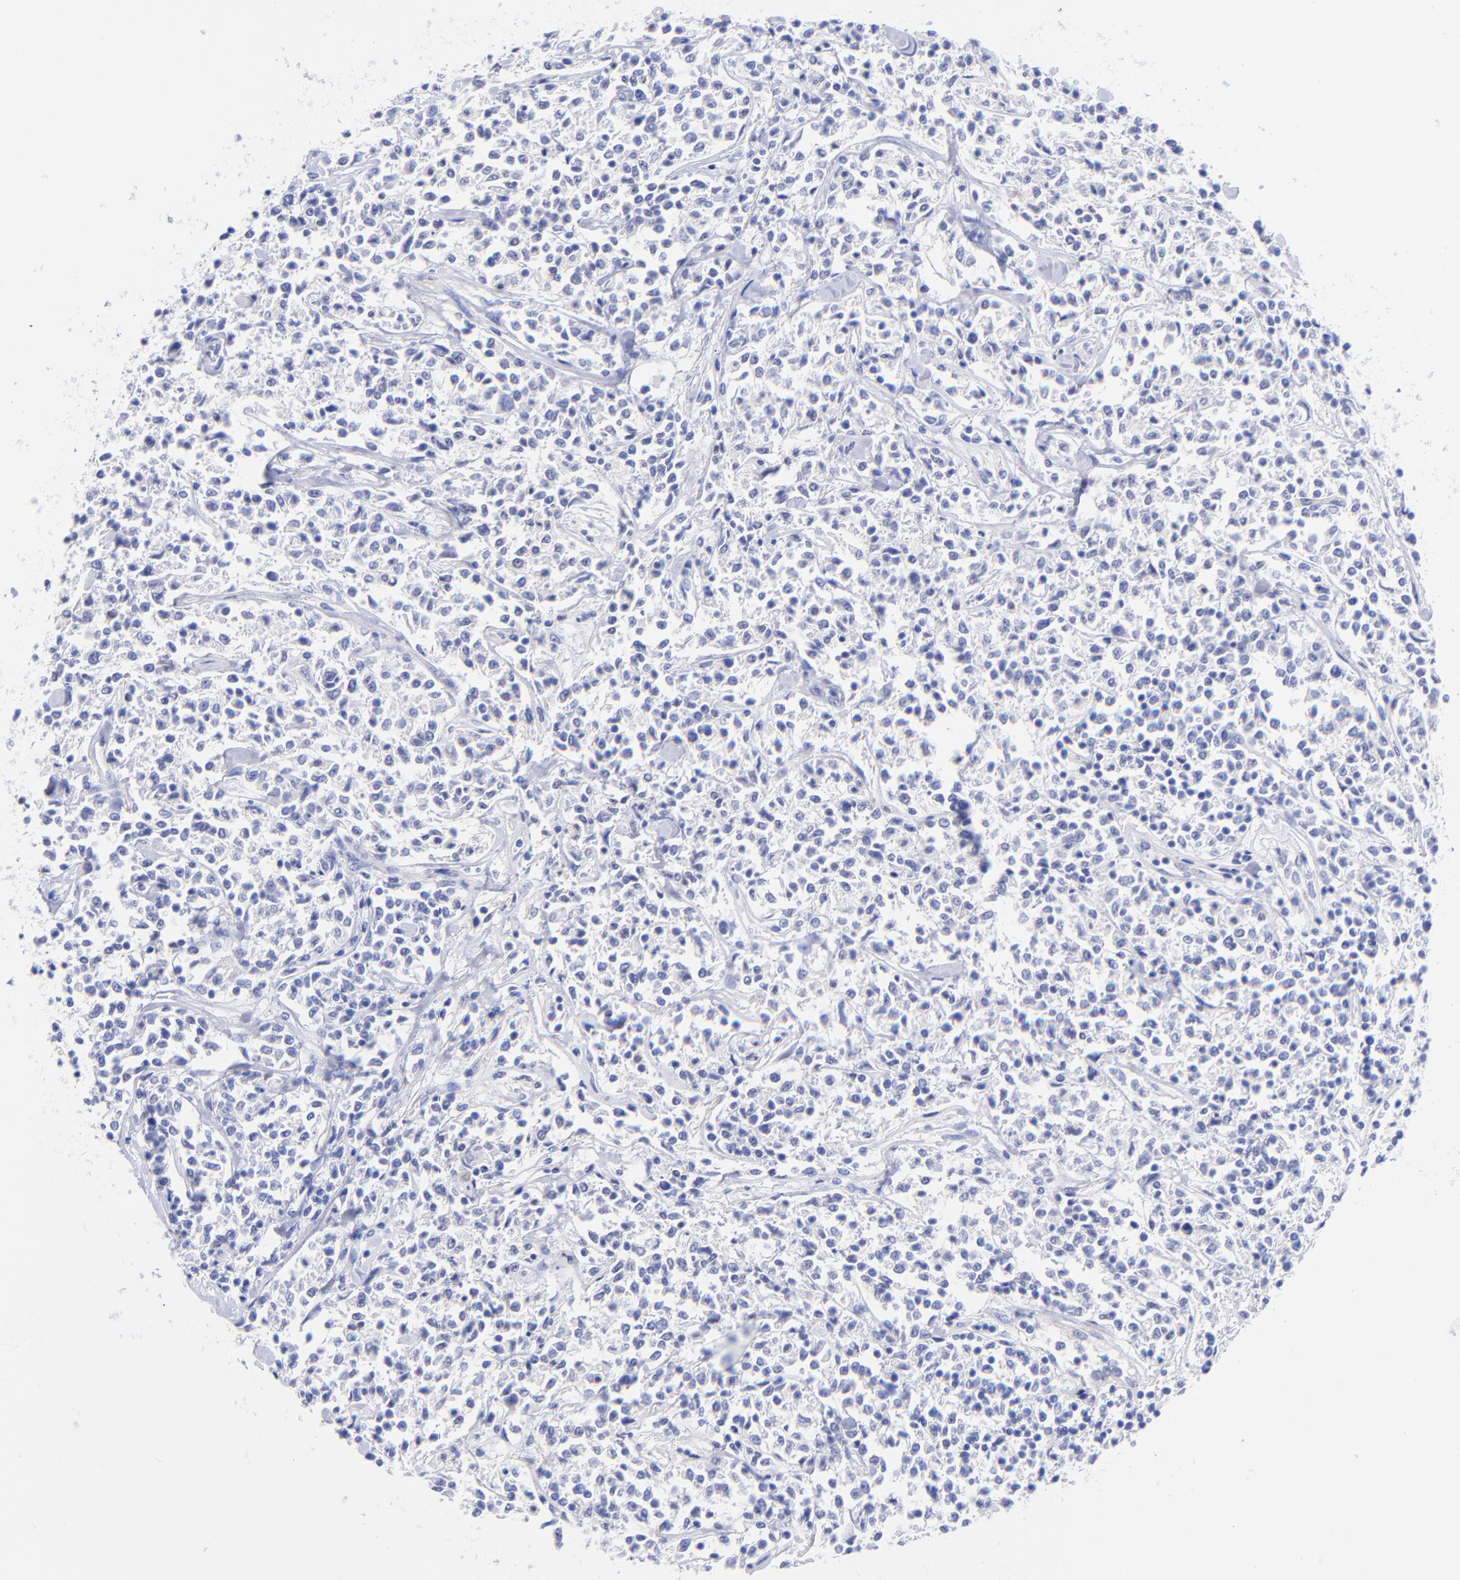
{"staining": {"intensity": "negative", "quantity": "none", "location": "none"}, "tissue": "lymphoma", "cell_type": "Tumor cells", "image_type": "cancer", "snomed": [{"axis": "morphology", "description": "Malignant lymphoma, non-Hodgkin's type, Low grade"}, {"axis": "topography", "description": "Small intestine"}], "caption": "Lymphoma was stained to show a protein in brown. There is no significant positivity in tumor cells.", "gene": "GPHN", "patient": {"sex": "female", "age": 59}}